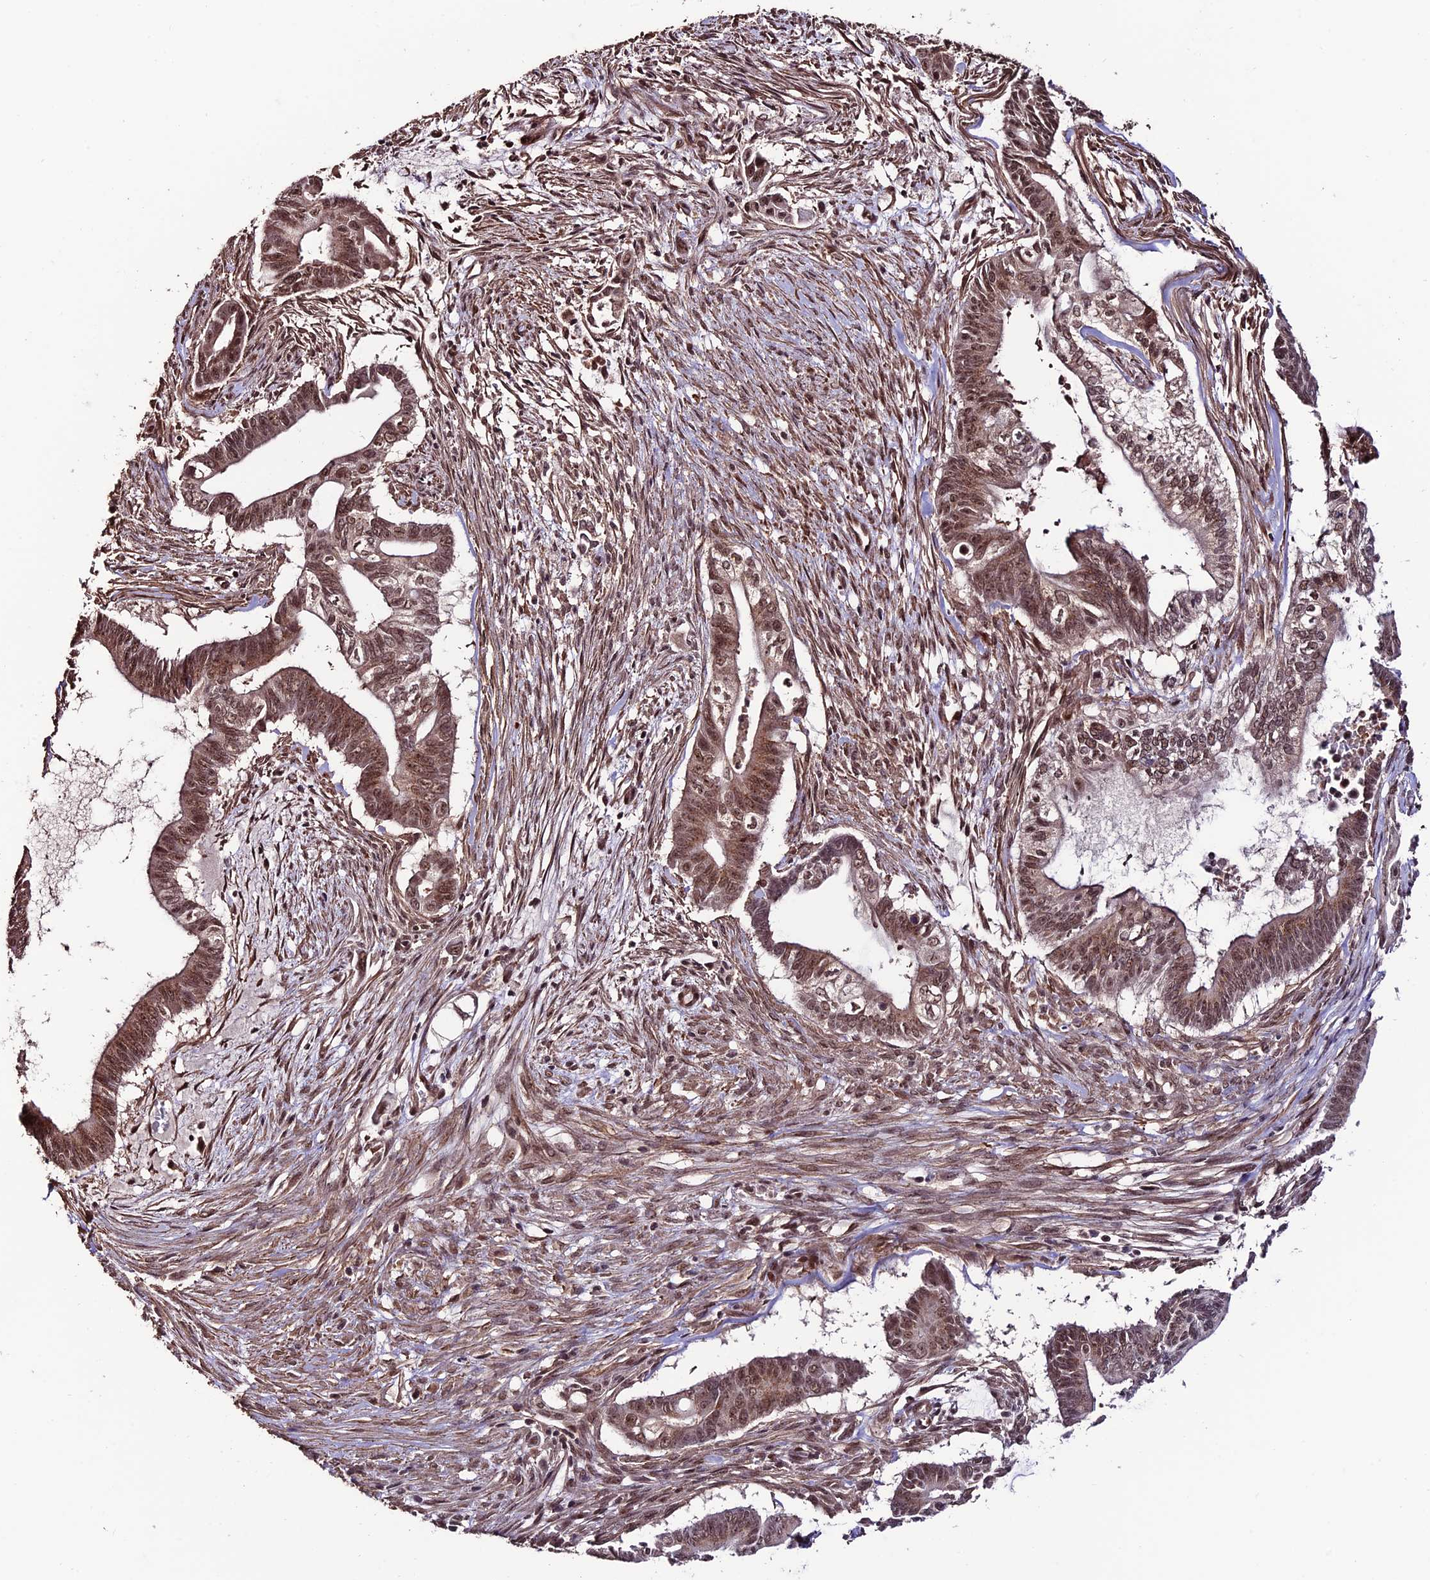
{"staining": {"intensity": "moderate", "quantity": ">75%", "location": "cytoplasmic/membranous,nuclear"}, "tissue": "pancreatic cancer", "cell_type": "Tumor cells", "image_type": "cancer", "snomed": [{"axis": "morphology", "description": "Adenocarcinoma, NOS"}, {"axis": "topography", "description": "Pancreas"}], "caption": "Pancreatic cancer (adenocarcinoma) was stained to show a protein in brown. There is medium levels of moderate cytoplasmic/membranous and nuclear positivity in approximately >75% of tumor cells. The protein is shown in brown color, while the nuclei are stained blue.", "gene": "CABIN1", "patient": {"sex": "male", "age": 68}}